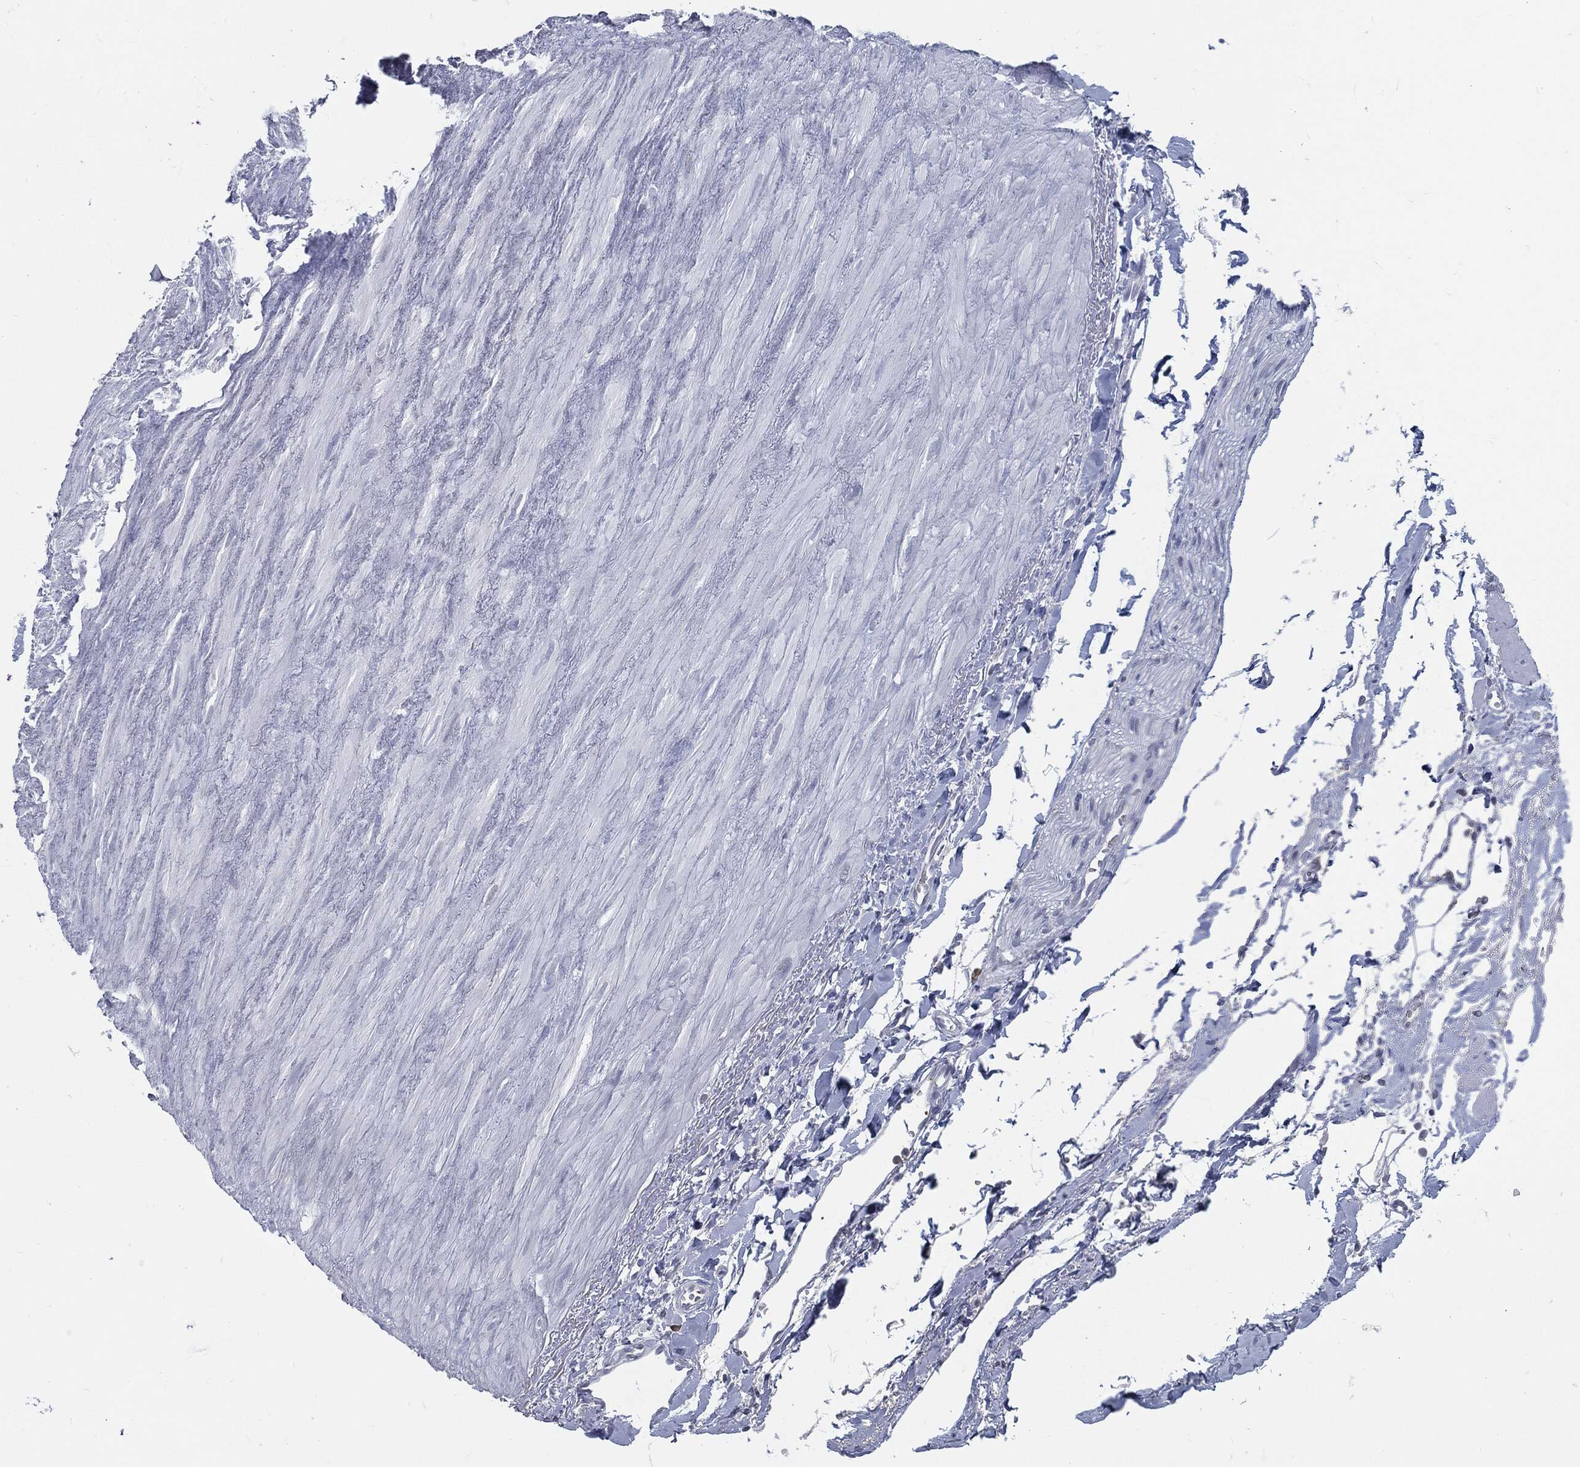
{"staining": {"intensity": "negative", "quantity": "none", "location": "none"}, "tissue": "soft tissue", "cell_type": "Fibroblasts", "image_type": "normal", "snomed": [{"axis": "morphology", "description": "Normal tissue, NOS"}, {"axis": "morphology", "description": "Adenocarcinoma, NOS"}, {"axis": "topography", "description": "Pancreas"}, {"axis": "topography", "description": "Peripheral nerve tissue"}], "caption": "This is an immunohistochemistry photomicrograph of normal human soft tissue. There is no staining in fibroblasts.", "gene": "PROM1", "patient": {"sex": "male", "age": 61}}